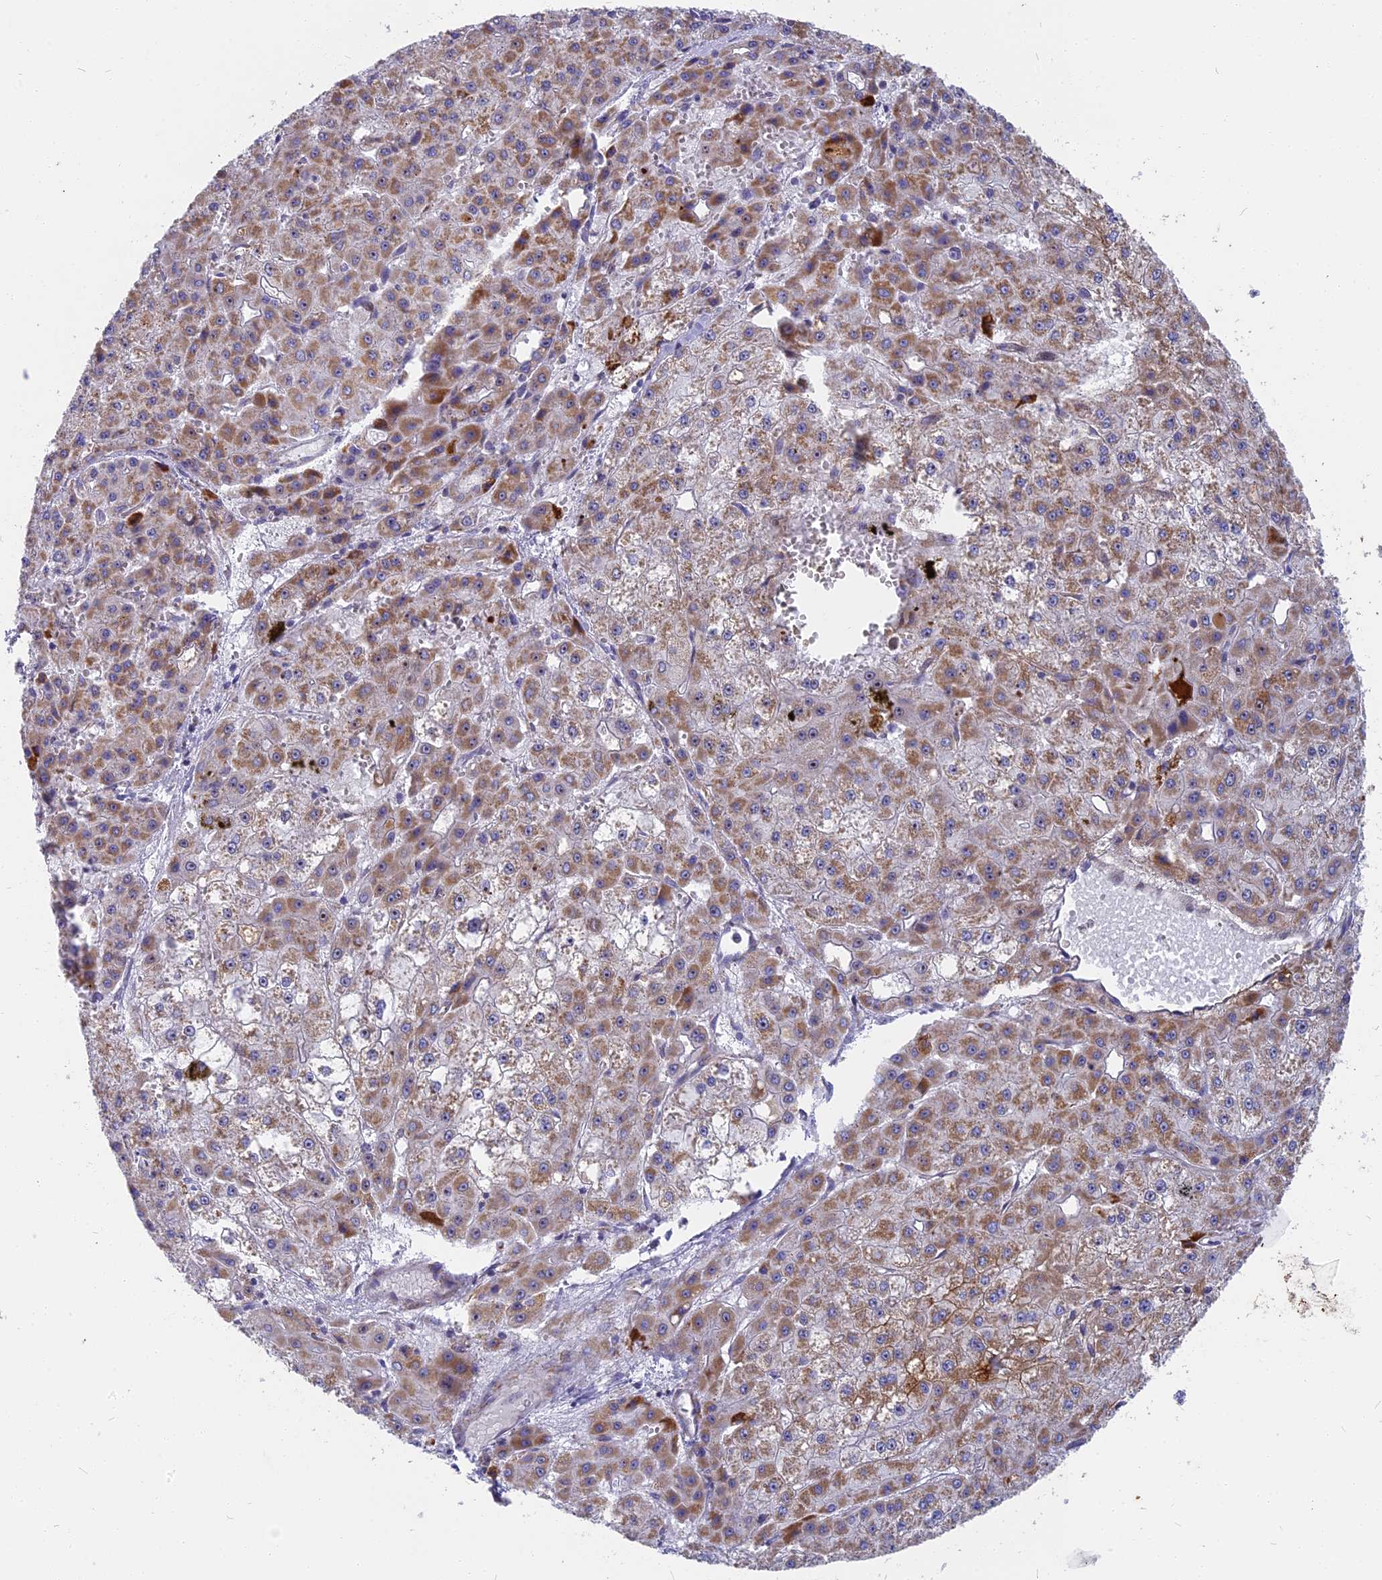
{"staining": {"intensity": "moderate", "quantity": ">75%", "location": "cytoplasmic/membranous"}, "tissue": "liver cancer", "cell_type": "Tumor cells", "image_type": "cancer", "snomed": [{"axis": "morphology", "description": "Carcinoma, Hepatocellular, NOS"}, {"axis": "topography", "description": "Liver"}], "caption": "Immunohistochemistry of hepatocellular carcinoma (liver) shows medium levels of moderate cytoplasmic/membranous staining in about >75% of tumor cells.", "gene": "DTWD1", "patient": {"sex": "male", "age": 47}}